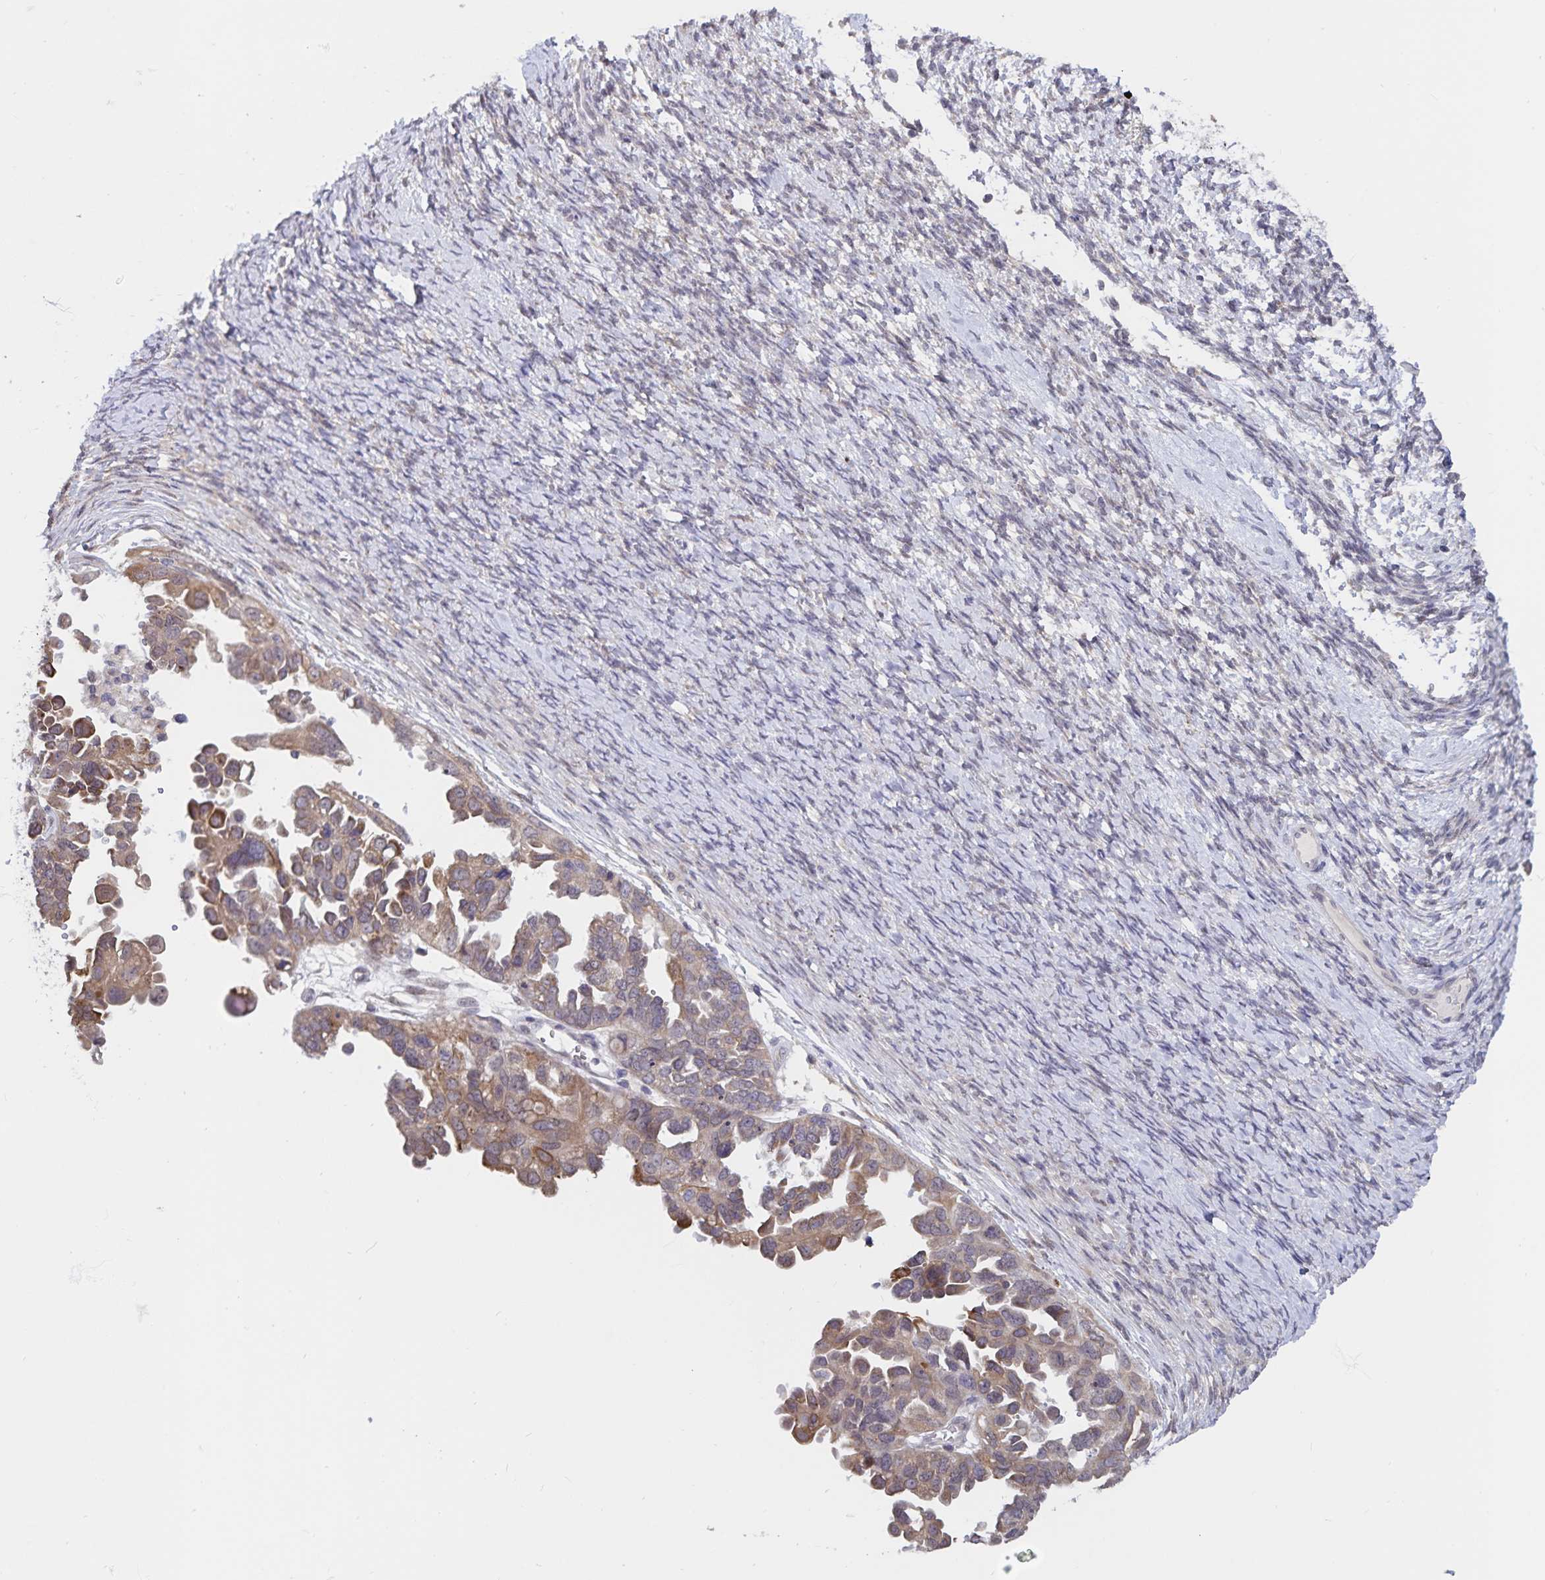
{"staining": {"intensity": "weak", "quantity": ">75%", "location": "cytoplasmic/membranous"}, "tissue": "ovarian cancer", "cell_type": "Tumor cells", "image_type": "cancer", "snomed": [{"axis": "morphology", "description": "Cystadenocarcinoma, serous, NOS"}, {"axis": "topography", "description": "Ovary"}], "caption": "Ovarian cancer (serous cystadenocarcinoma) stained with a brown dye demonstrates weak cytoplasmic/membranous positive staining in about >75% of tumor cells.", "gene": "ATP2A2", "patient": {"sex": "female", "age": 53}}